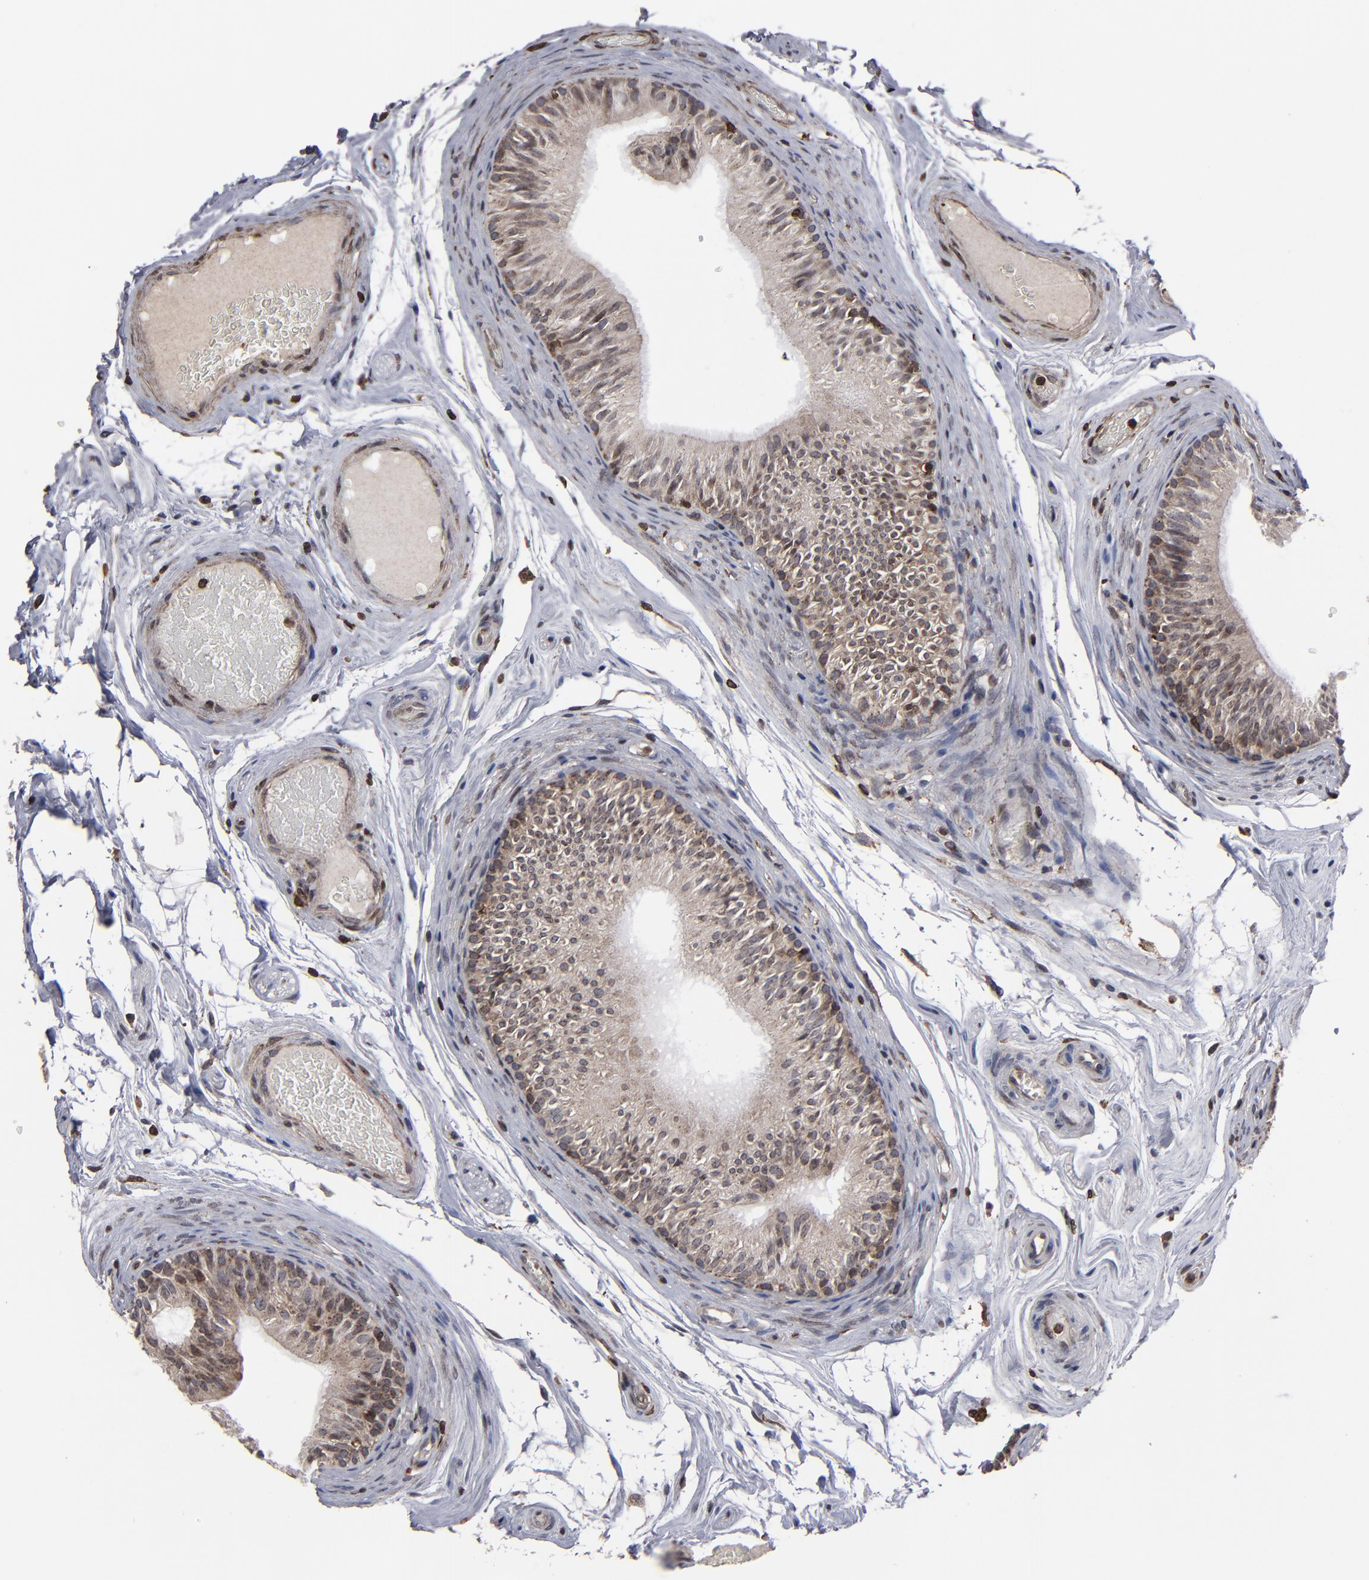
{"staining": {"intensity": "moderate", "quantity": ">75%", "location": "cytoplasmic/membranous"}, "tissue": "epididymis", "cell_type": "Glandular cells", "image_type": "normal", "snomed": [{"axis": "morphology", "description": "Normal tissue, NOS"}, {"axis": "topography", "description": "Testis"}, {"axis": "topography", "description": "Epididymis"}], "caption": "Immunohistochemical staining of normal epididymis shows >75% levels of moderate cytoplasmic/membranous protein expression in about >75% of glandular cells. The staining was performed using DAB (3,3'-diaminobenzidine) to visualize the protein expression in brown, while the nuclei were stained in blue with hematoxylin (Magnification: 20x).", "gene": "KIAA2026", "patient": {"sex": "male", "age": 36}}